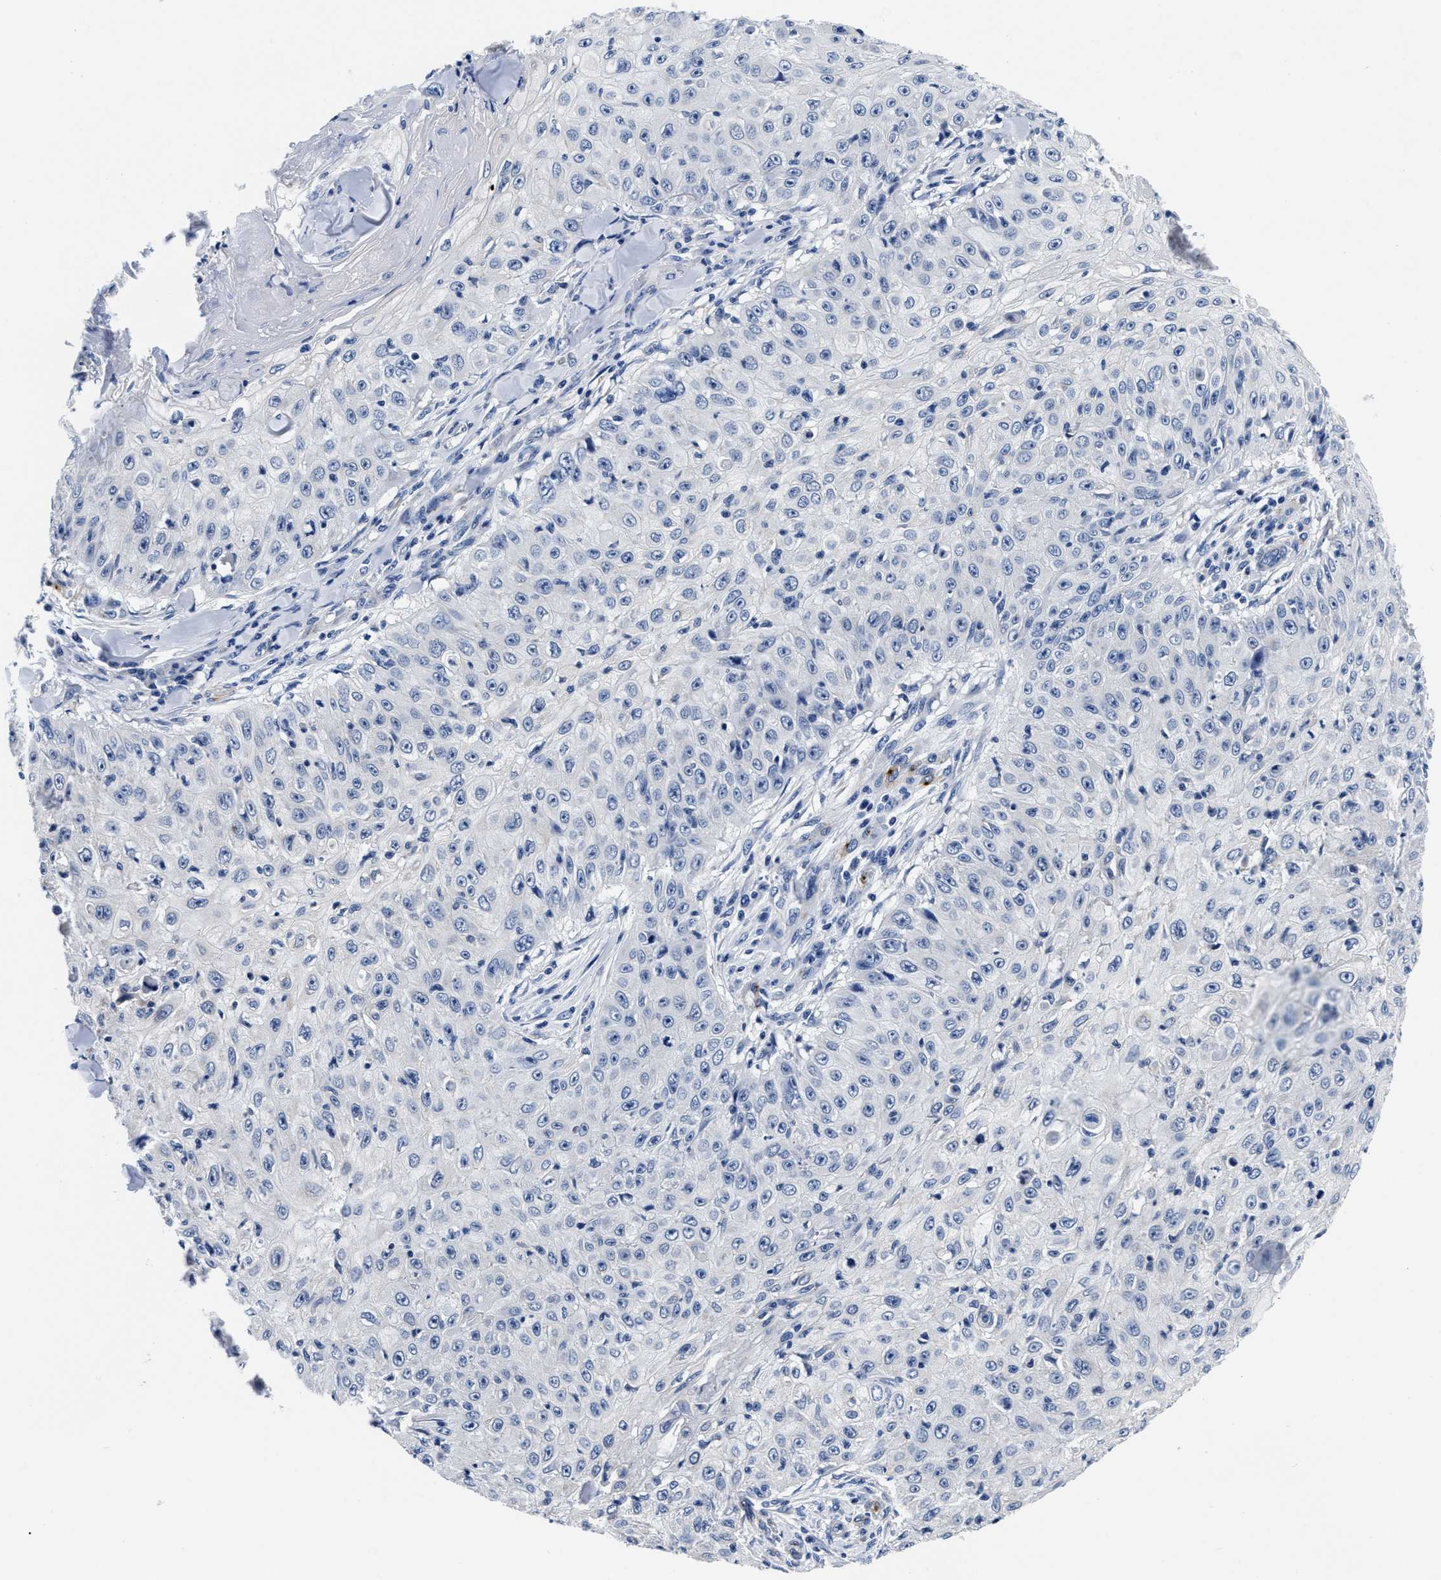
{"staining": {"intensity": "negative", "quantity": "none", "location": "none"}, "tissue": "skin cancer", "cell_type": "Tumor cells", "image_type": "cancer", "snomed": [{"axis": "morphology", "description": "Squamous cell carcinoma, NOS"}, {"axis": "topography", "description": "Skin"}], "caption": "Immunohistochemistry histopathology image of neoplastic tissue: skin cancer (squamous cell carcinoma) stained with DAB reveals no significant protein expression in tumor cells.", "gene": "SLC35F1", "patient": {"sex": "male", "age": 86}}